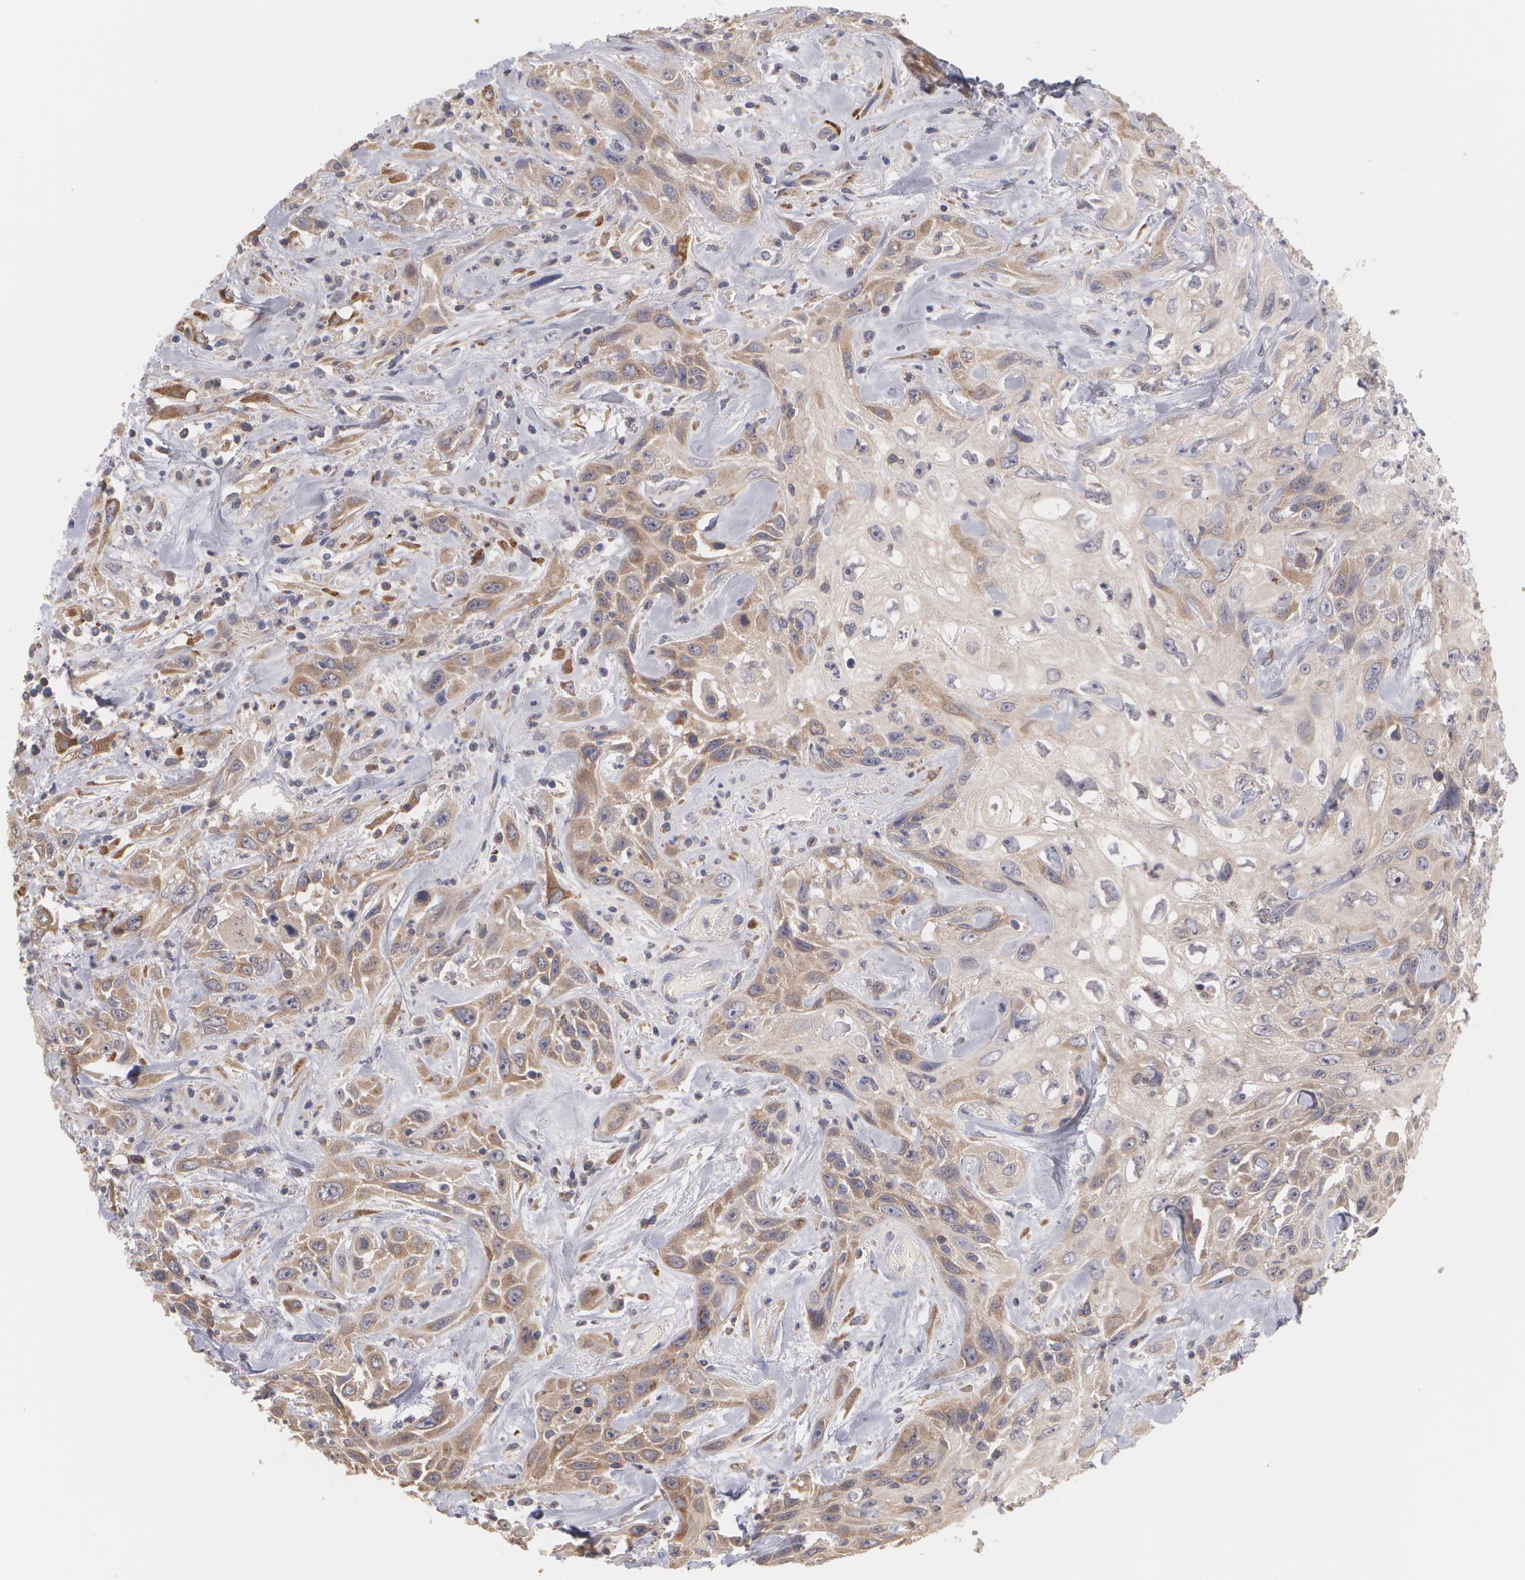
{"staining": {"intensity": "moderate", "quantity": ">75%", "location": "cytoplasmic/membranous"}, "tissue": "urothelial cancer", "cell_type": "Tumor cells", "image_type": "cancer", "snomed": [{"axis": "morphology", "description": "Urothelial carcinoma, High grade"}, {"axis": "topography", "description": "Urinary bladder"}], "caption": "High-grade urothelial carcinoma tissue reveals moderate cytoplasmic/membranous expression in approximately >75% of tumor cells (IHC, brightfield microscopy, high magnification).", "gene": "MTHFD1", "patient": {"sex": "female", "age": 84}}